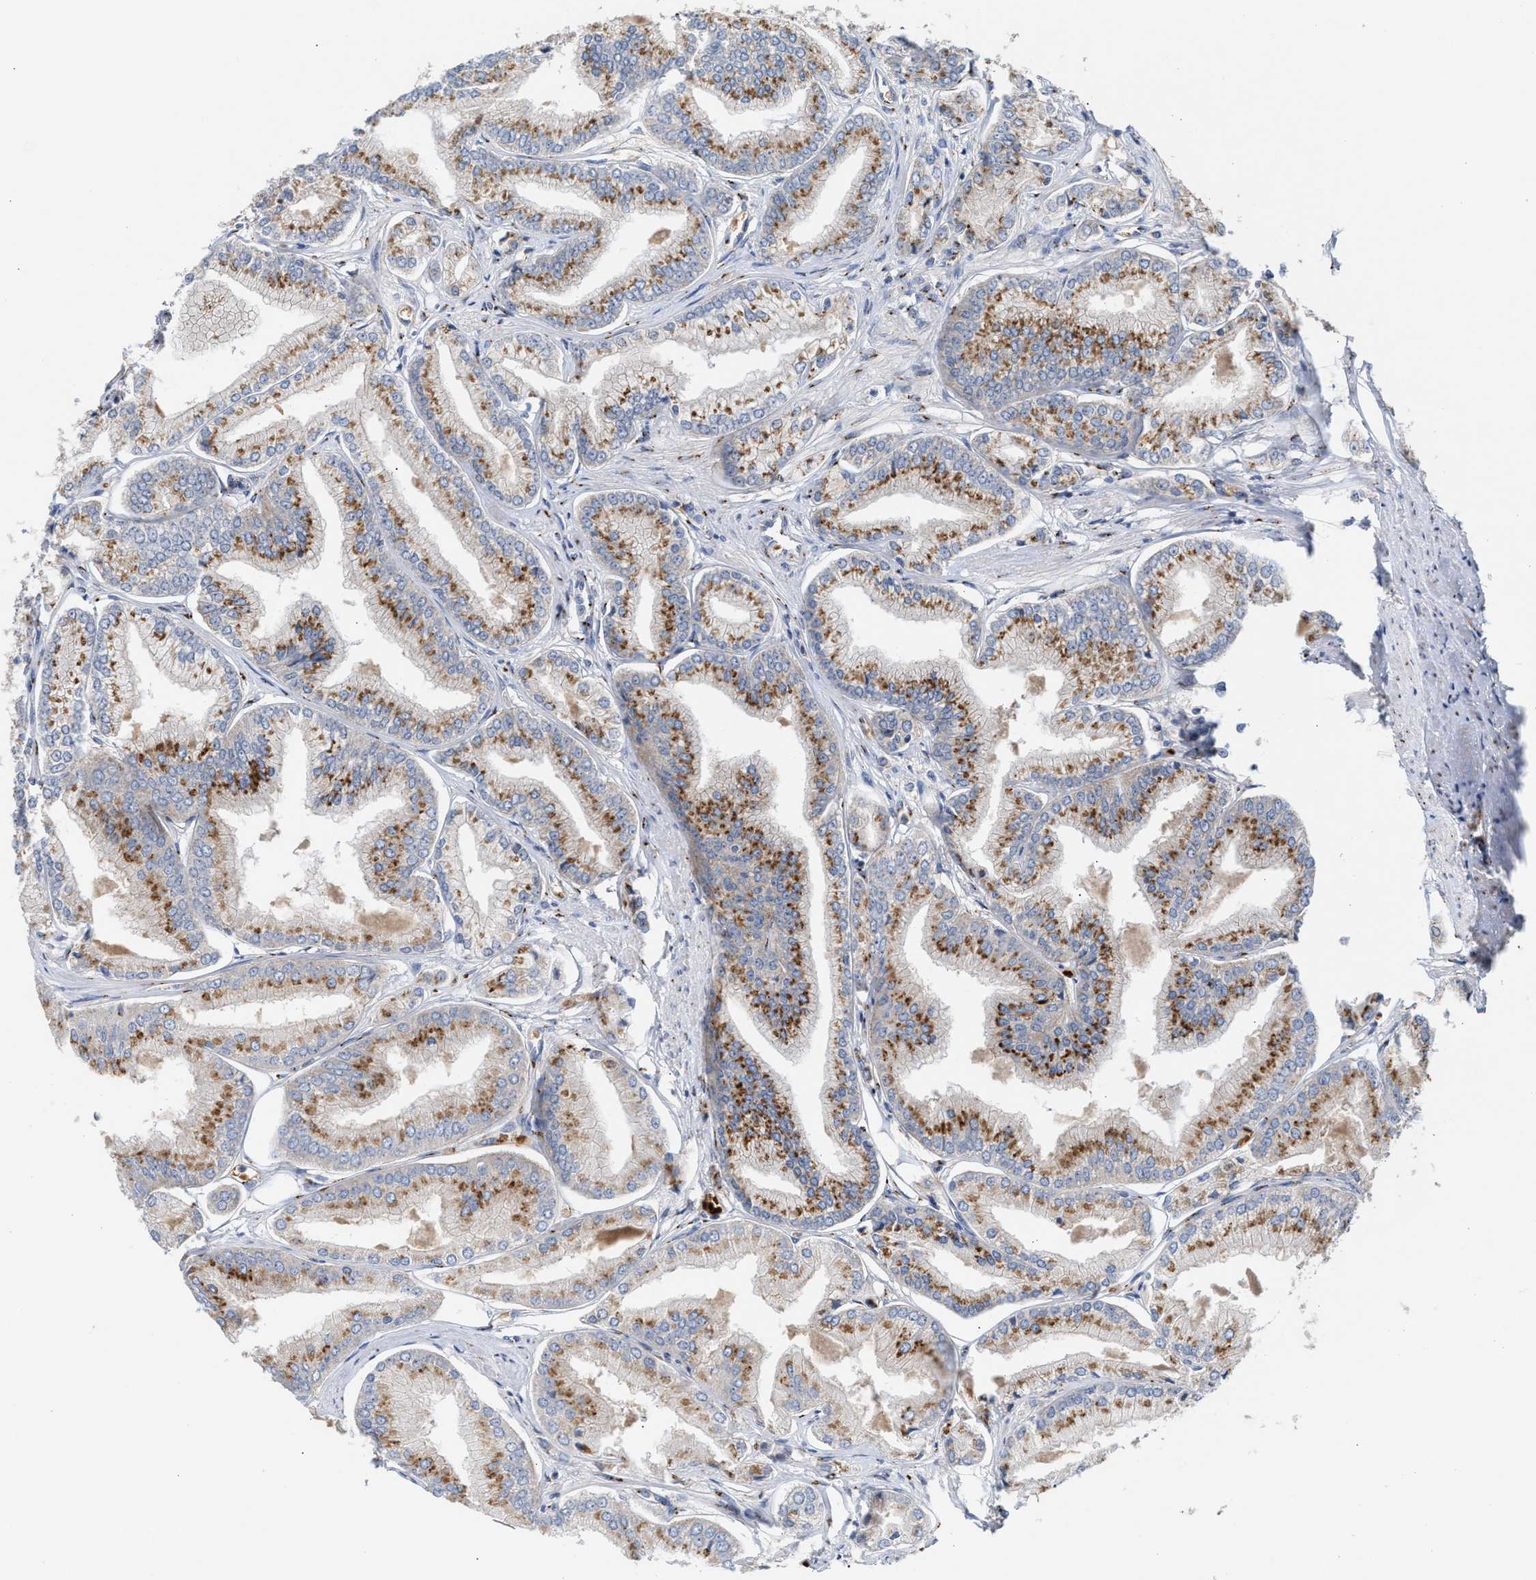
{"staining": {"intensity": "strong", "quantity": "25%-75%", "location": "cytoplasmic/membranous"}, "tissue": "prostate cancer", "cell_type": "Tumor cells", "image_type": "cancer", "snomed": [{"axis": "morphology", "description": "Adenocarcinoma, Low grade"}, {"axis": "topography", "description": "Prostate"}], "caption": "Protein staining reveals strong cytoplasmic/membranous expression in about 25%-75% of tumor cells in prostate adenocarcinoma (low-grade).", "gene": "CCL2", "patient": {"sex": "male", "age": 52}}